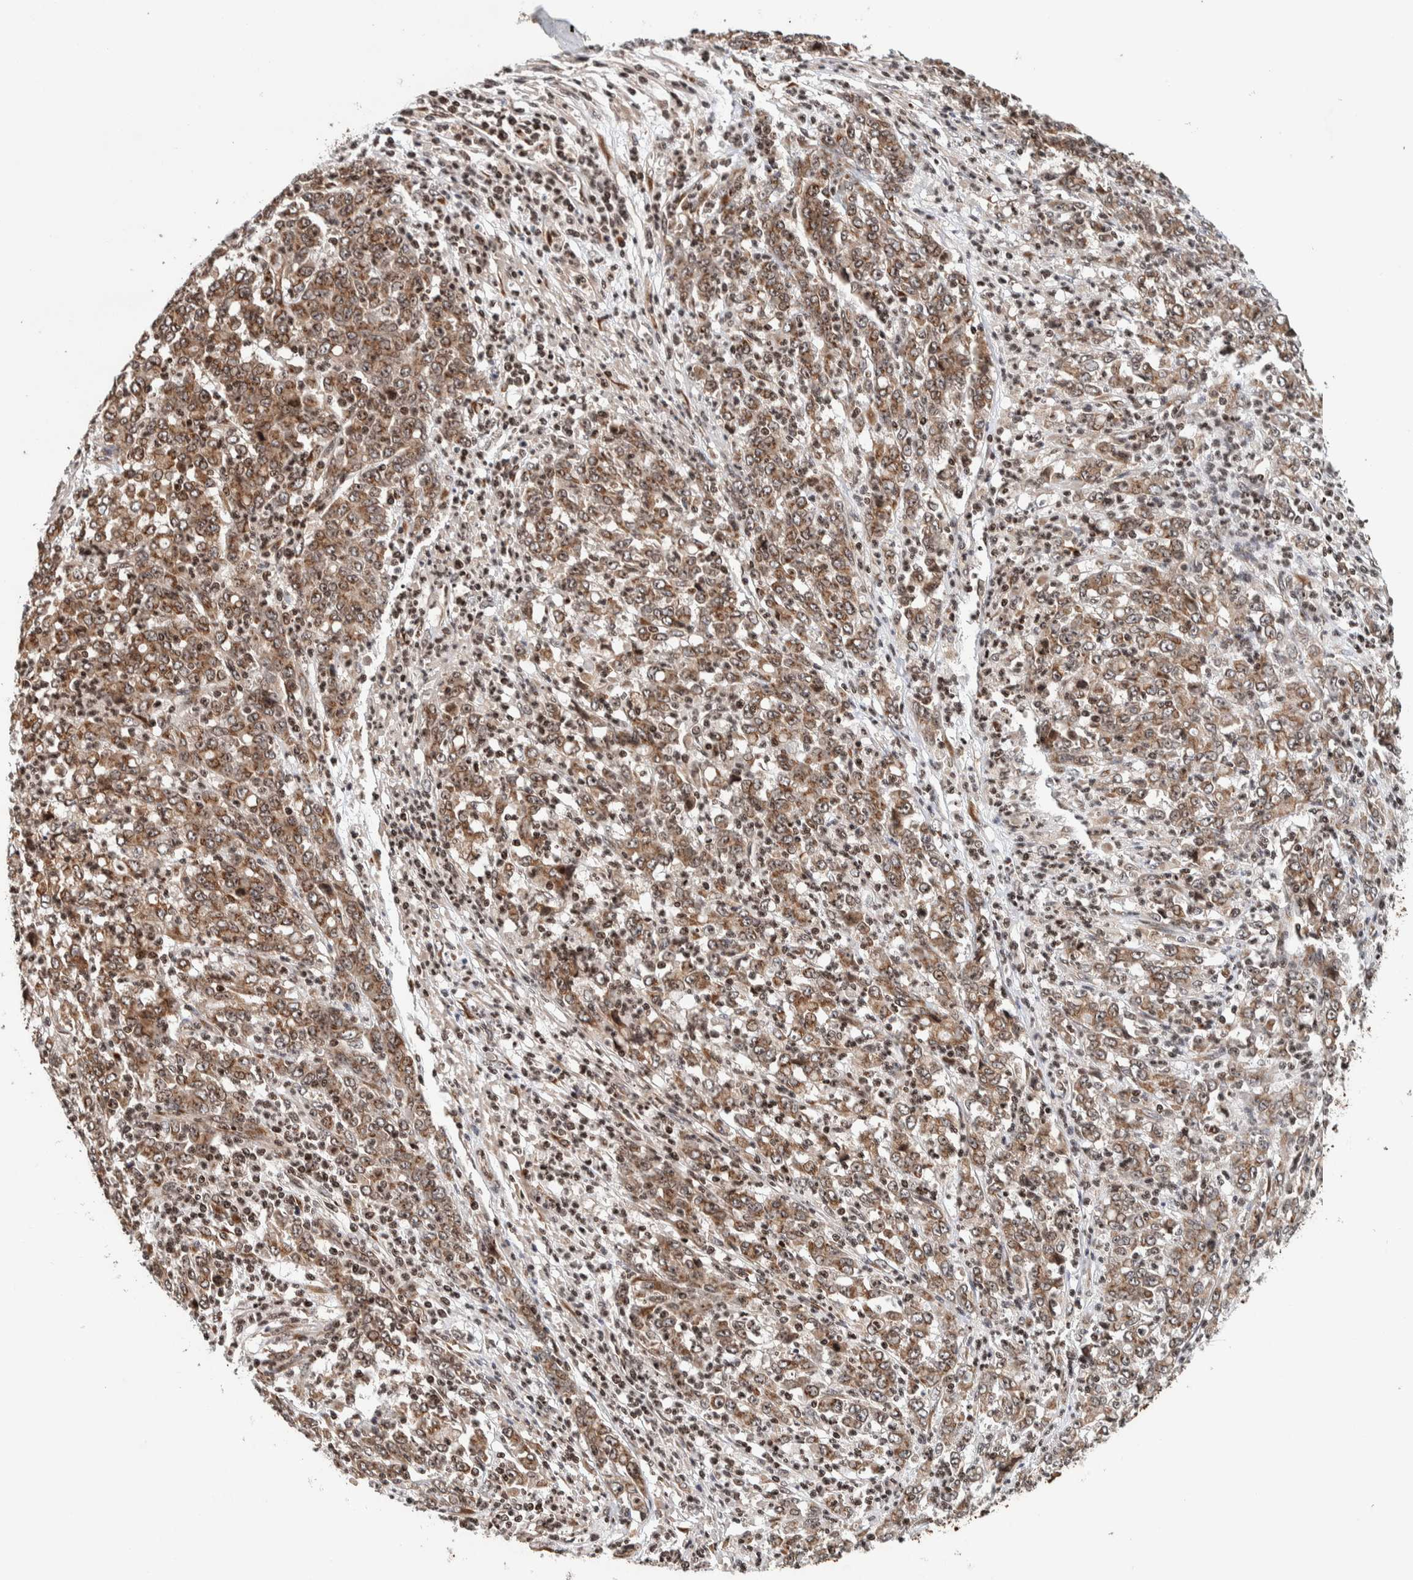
{"staining": {"intensity": "weak", "quantity": ">75%", "location": "cytoplasmic/membranous,nuclear"}, "tissue": "stomach cancer", "cell_type": "Tumor cells", "image_type": "cancer", "snomed": [{"axis": "morphology", "description": "Adenocarcinoma, NOS"}, {"axis": "topography", "description": "Stomach, lower"}], "caption": "Immunohistochemistry (IHC) of stomach adenocarcinoma displays low levels of weak cytoplasmic/membranous and nuclear expression in about >75% of tumor cells.", "gene": "CCDC182", "patient": {"sex": "female", "age": 71}}